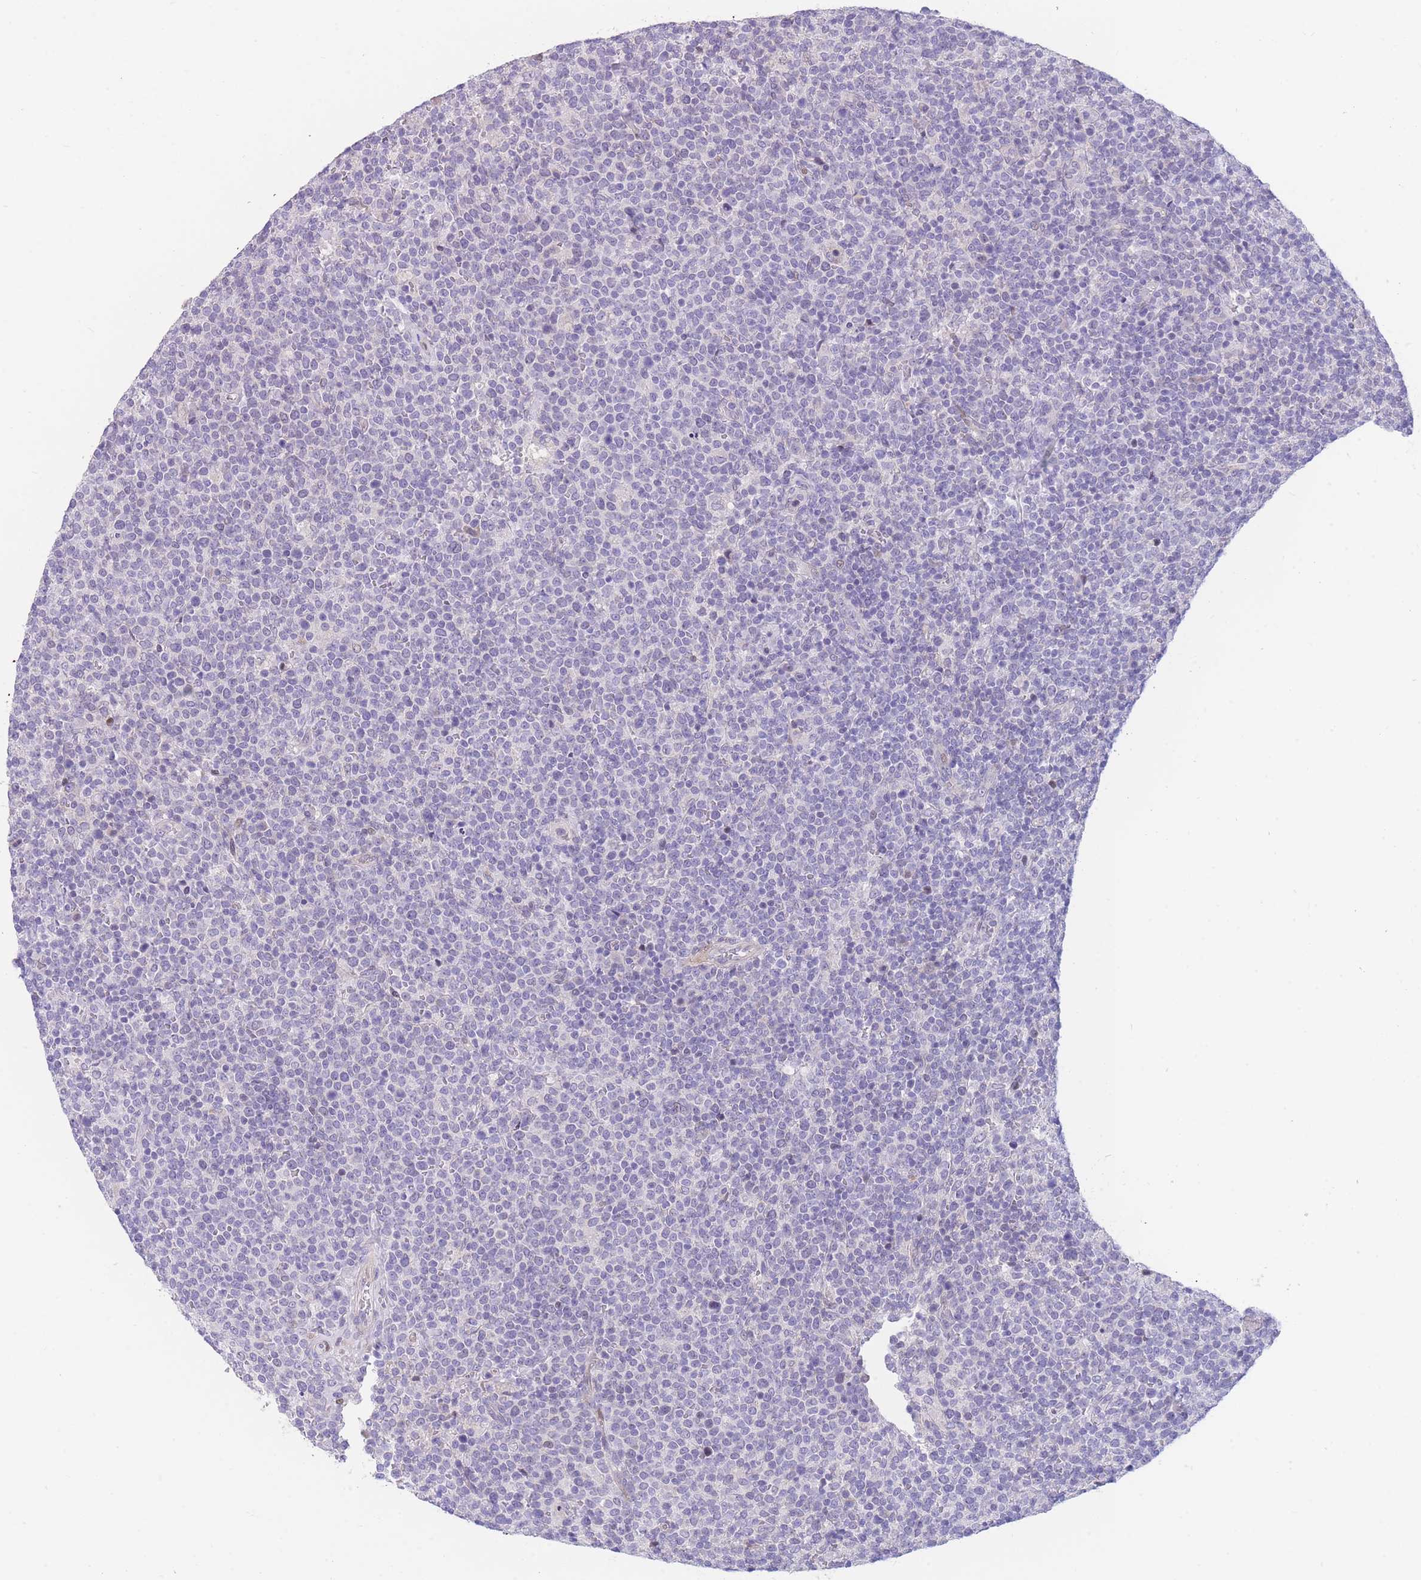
{"staining": {"intensity": "negative", "quantity": "none", "location": "none"}, "tissue": "lymphoma", "cell_type": "Tumor cells", "image_type": "cancer", "snomed": [{"axis": "morphology", "description": "Malignant lymphoma, non-Hodgkin's type, High grade"}, {"axis": "topography", "description": "Lymph node"}], "caption": "A micrograph of lymphoma stained for a protein shows no brown staining in tumor cells. (DAB immunohistochemistry (IHC) with hematoxylin counter stain).", "gene": "SHCBP1", "patient": {"sex": "male", "age": 61}}